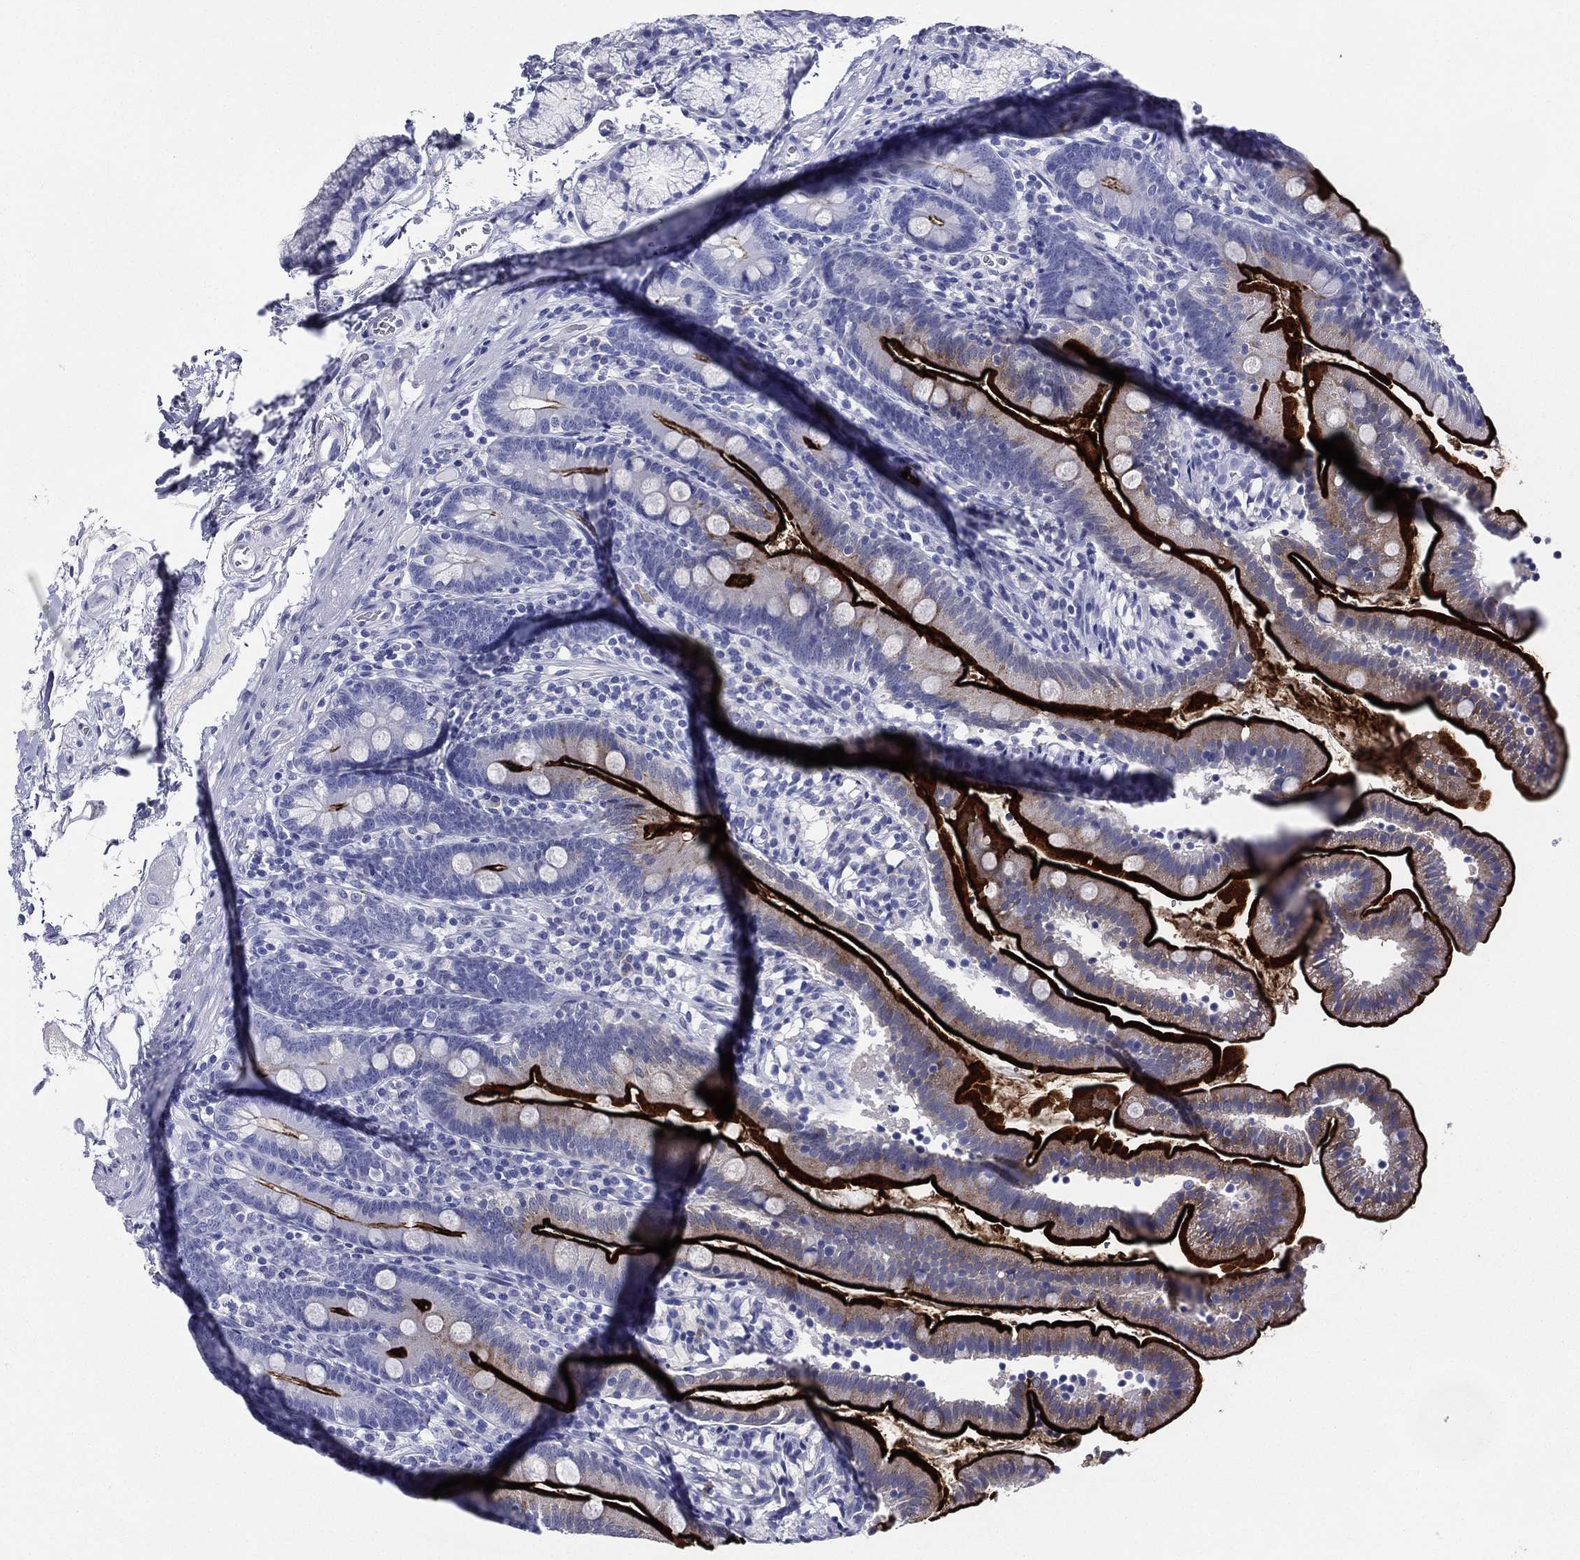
{"staining": {"intensity": "strong", "quantity": "25%-75%", "location": "cytoplasmic/membranous"}, "tissue": "duodenum", "cell_type": "Glandular cells", "image_type": "normal", "snomed": [{"axis": "morphology", "description": "Normal tissue, NOS"}, {"axis": "topography", "description": "Duodenum"}], "caption": "The histopathology image exhibits immunohistochemical staining of normal duodenum. There is strong cytoplasmic/membranous expression is appreciated in about 25%-75% of glandular cells. (IHC, brightfield microscopy, high magnification).", "gene": "ACE2", "patient": {"sex": "female", "age": 67}}